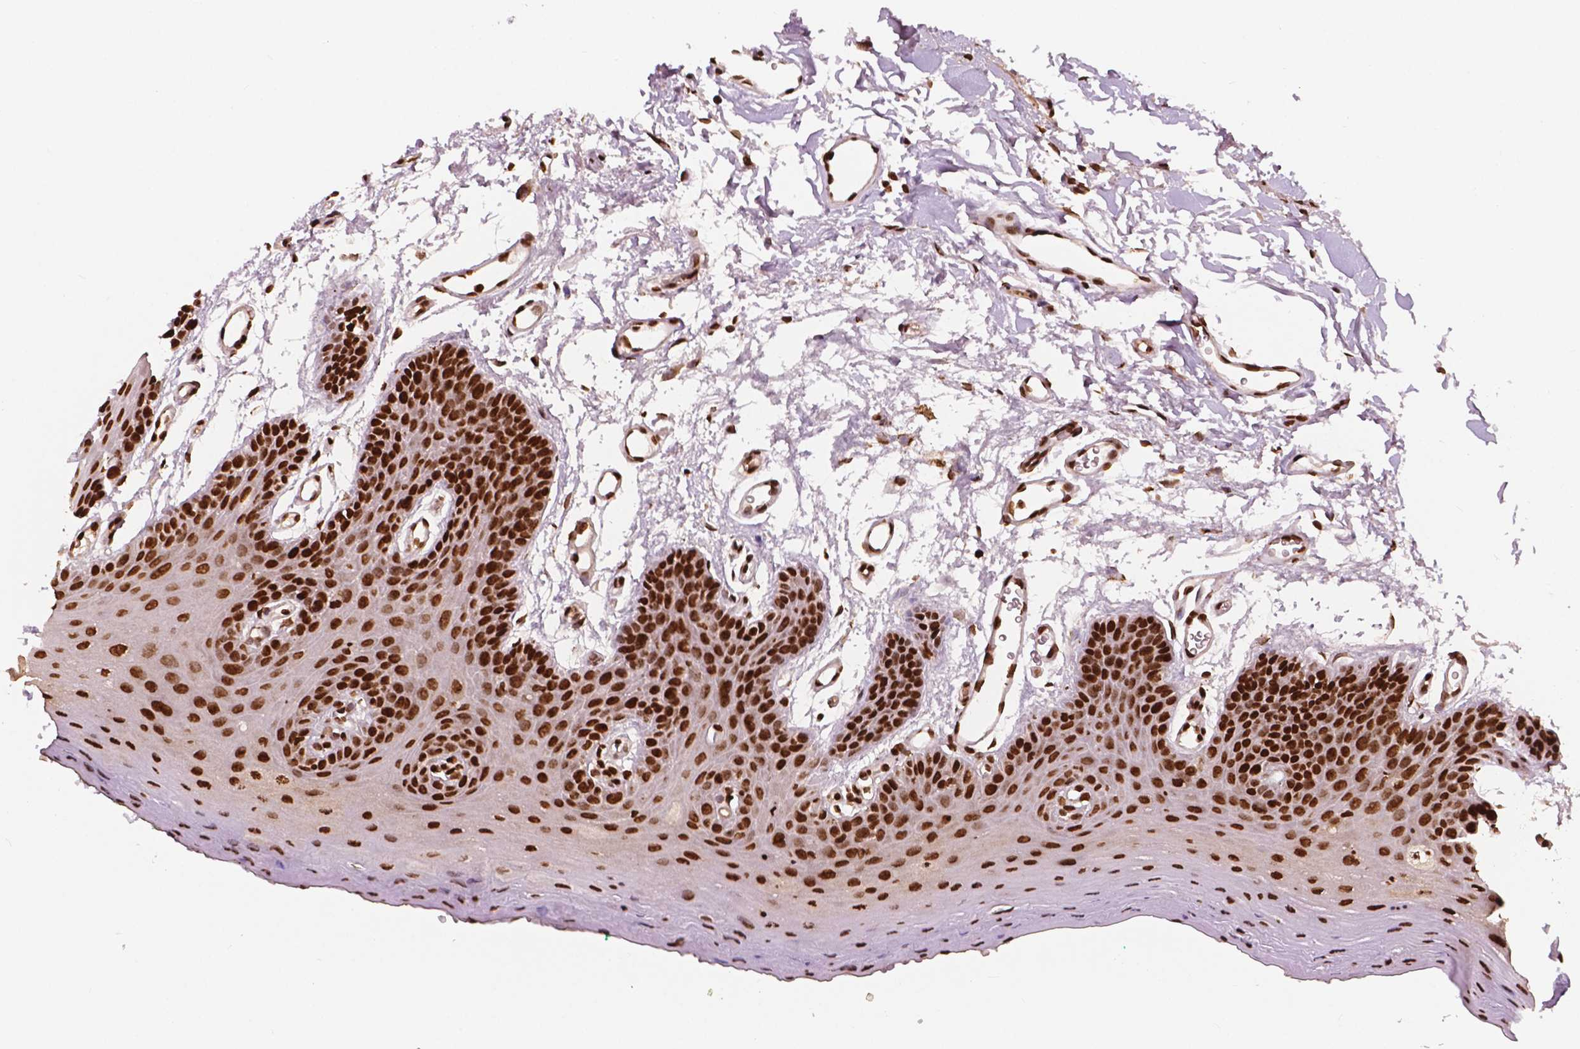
{"staining": {"intensity": "strong", "quantity": ">75%", "location": "nuclear"}, "tissue": "oral mucosa", "cell_type": "Squamous epithelial cells", "image_type": "normal", "snomed": [{"axis": "morphology", "description": "Normal tissue, NOS"}, {"axis": "morphology", "description": "Squamous cell carcinoma, NOS"}, {"axis": "topography", "description": "Oral tissue"}, {"axis": "topography", "description": "Head-Neck"}], "caption": "Protein staining exhibits strong nuclear expression in about >75% of squamous epithelial cells in normal oral mucosa. Nuclei are stained in blue.", "gene": "H3C7", "patient": {"sex": "female", "age": 50}}